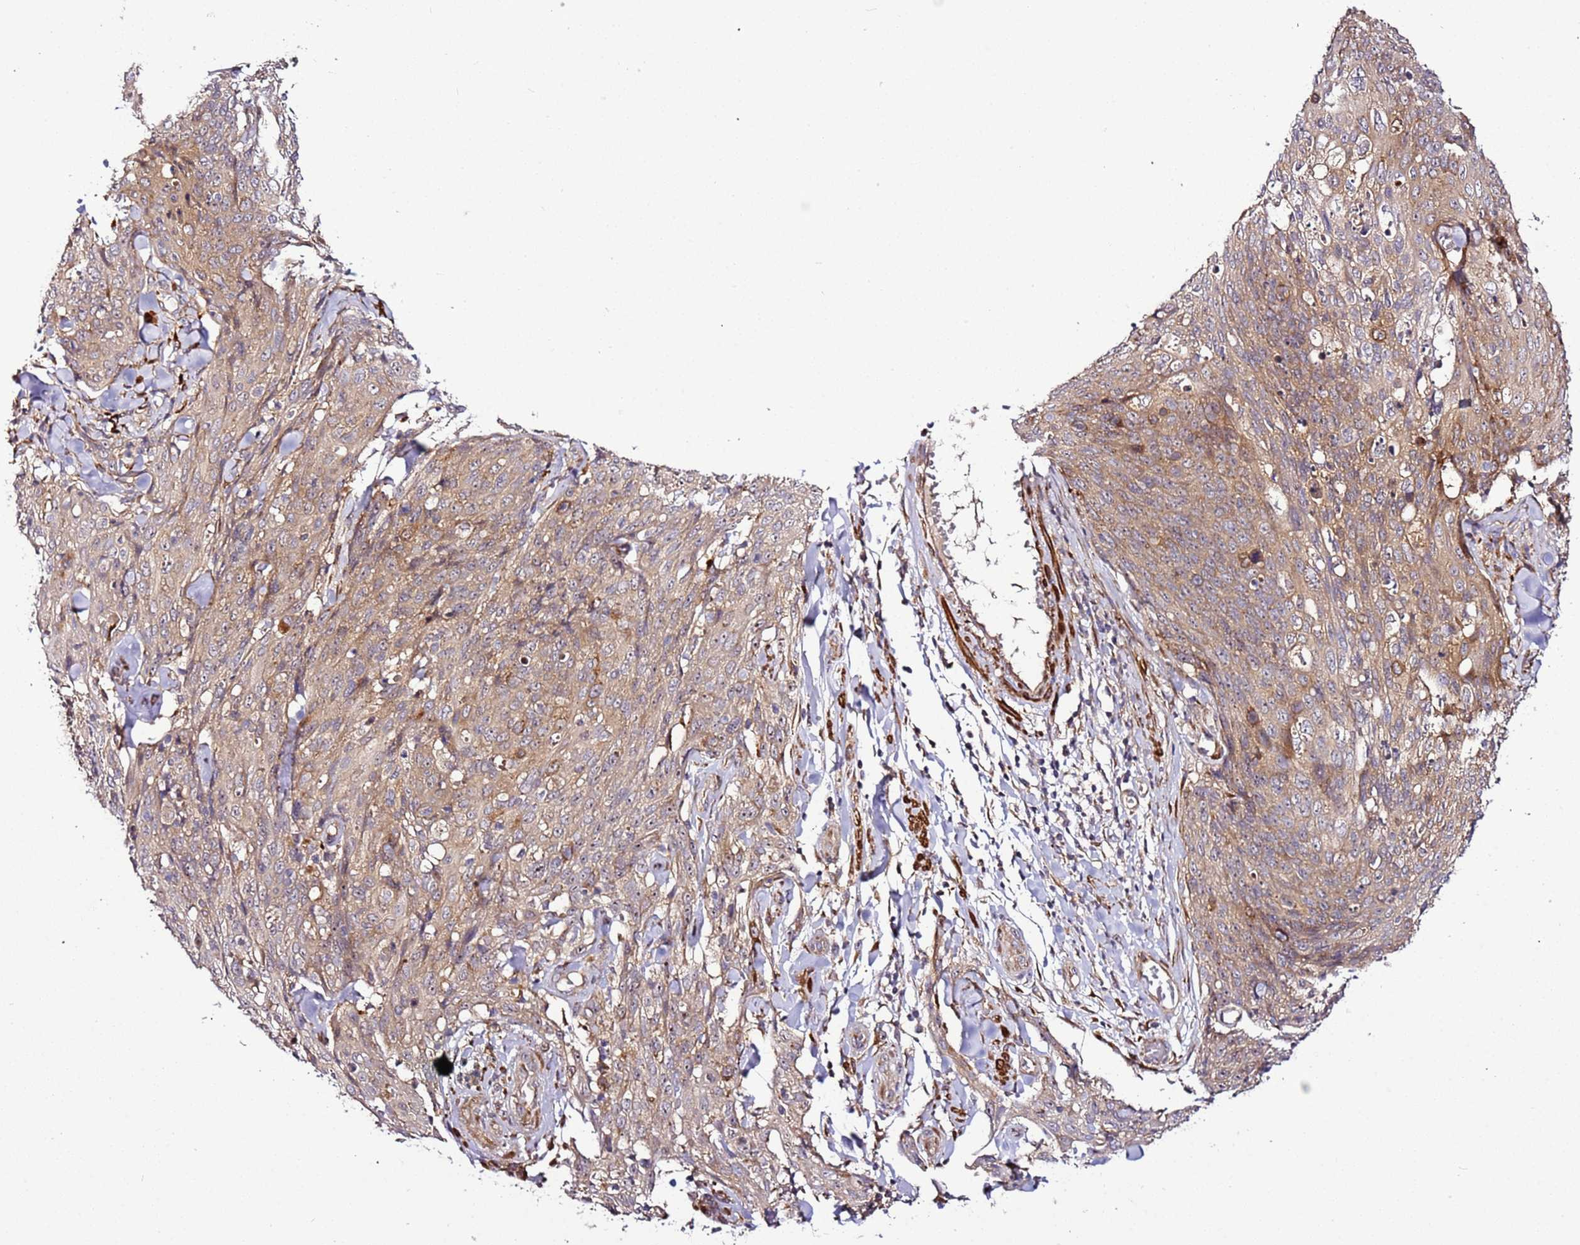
{"staining": {"intensity": "moderate", "quantity": ">75%", "location": "cytoplasmic/membranous"}, "tissue": "skin cancer", "cell_type": "Tumor cells", "image_type": "cancer", "snomed": [{"axis": "morphology", "description": "Squamous cell carcinoma, NOS"}, {"axis": "topography", "description": "Skin"}, {"axis": "topography", "description": "Vulva"}], "caption": "A micrograph showing moderate cytoplasmic/membranous positivity in approximately >75% of tumor cells in squamous cell carcinoma (skin), as visualized by brown immunohistochemical staining.", "gene": "PVRIG", "patient": {"sex": "female", "age": 85}}